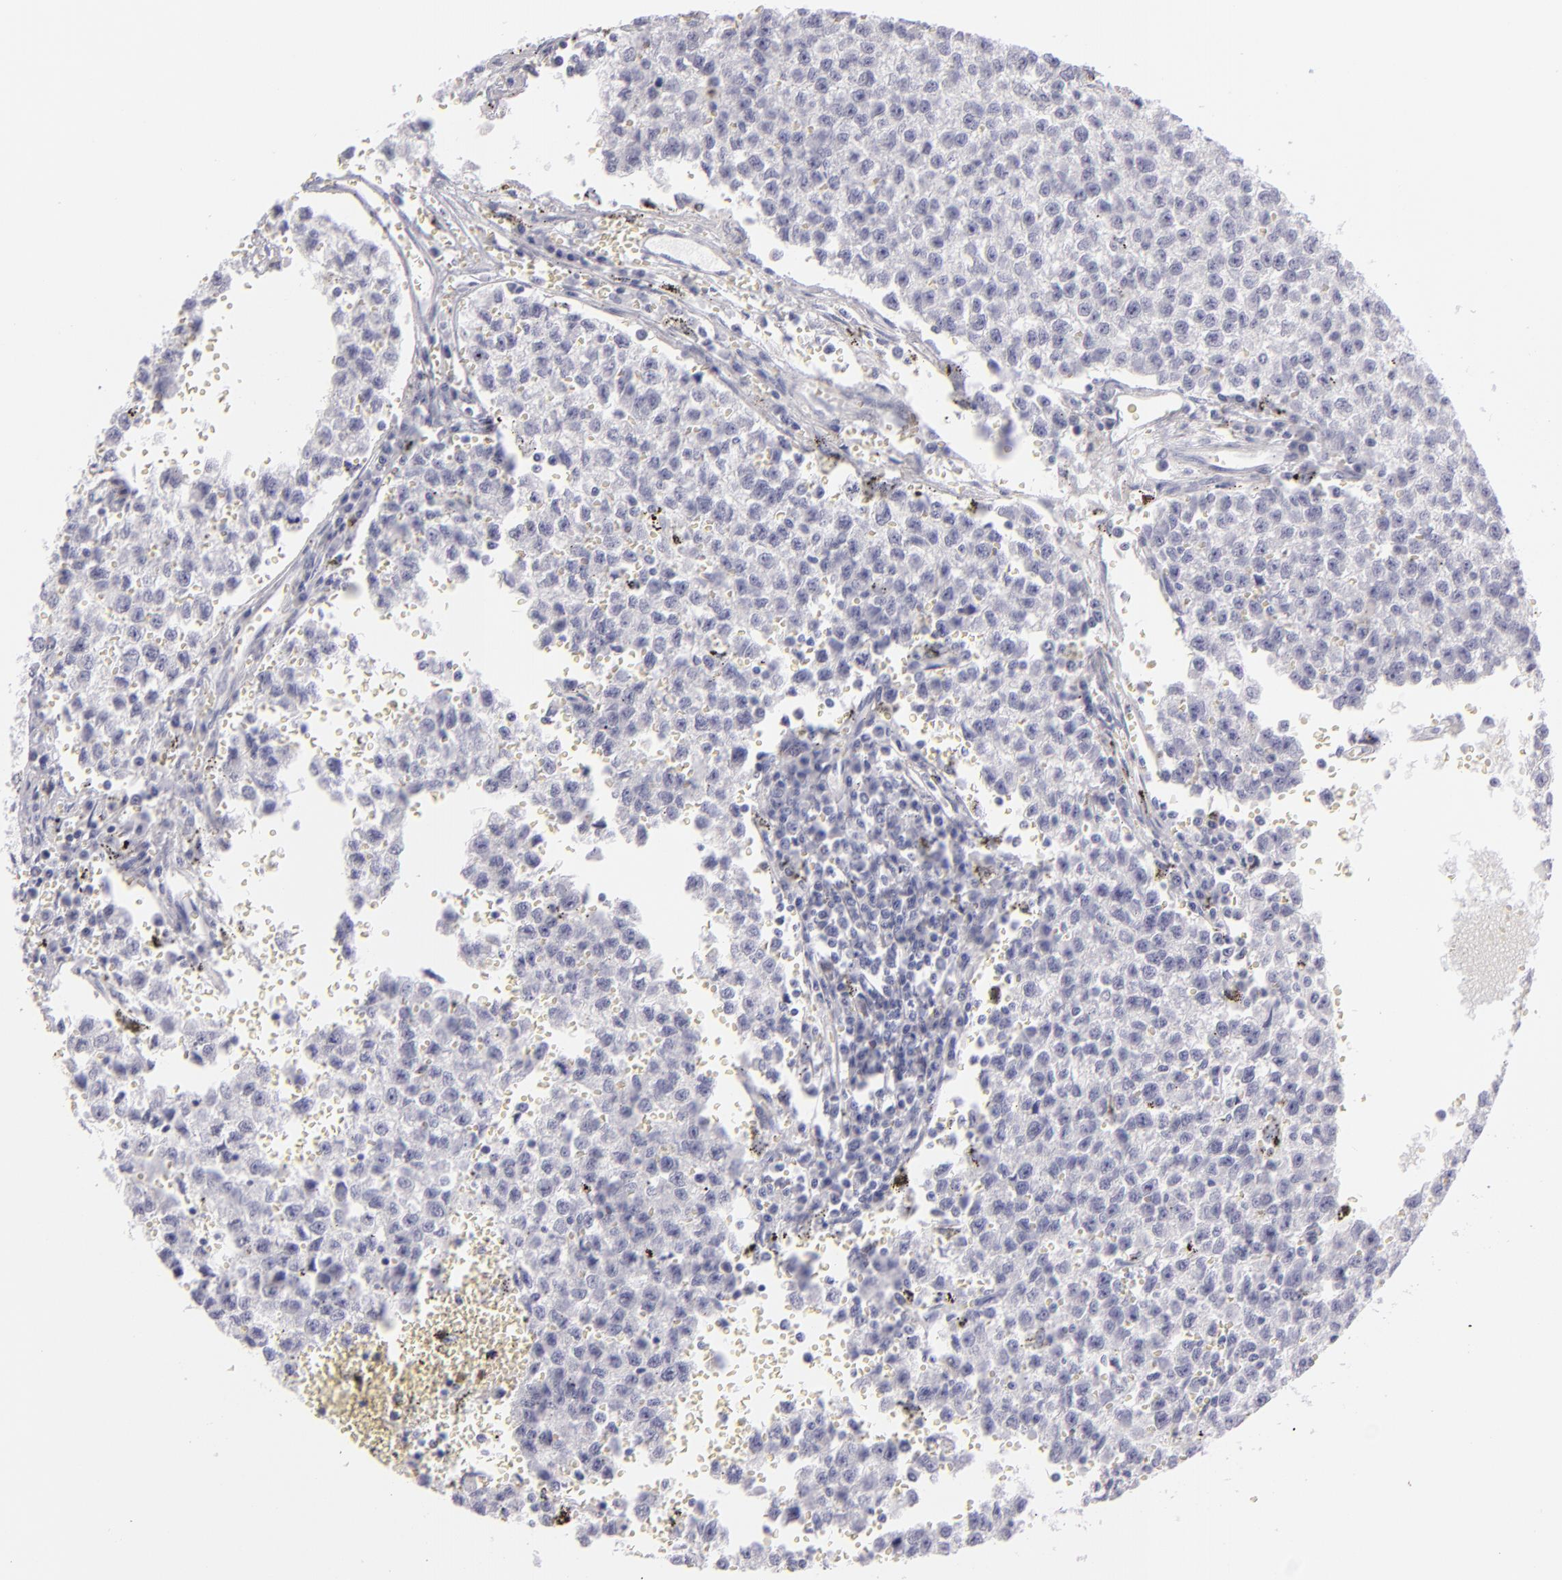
{"staining": {"intensity": "negative", "quantity": "none", "location": "none"}, "tissue": "testis cancer", "cell_type": "Tumor cells", "image_type": "cancer", "snomed": [{"axis": "morphology", "description": "Seminoma, NOS"}, {"axis": "topography", "description": "Testis"}], "caption": "Testis cancer was stained to show a protein in brown. There is no significant staining in tumor cells. (DAB immunohistochemistry (IHC) with hematoxylin counter stain).", "gene": "VIL1", "patient": {"sex": "male", "age": 35}}